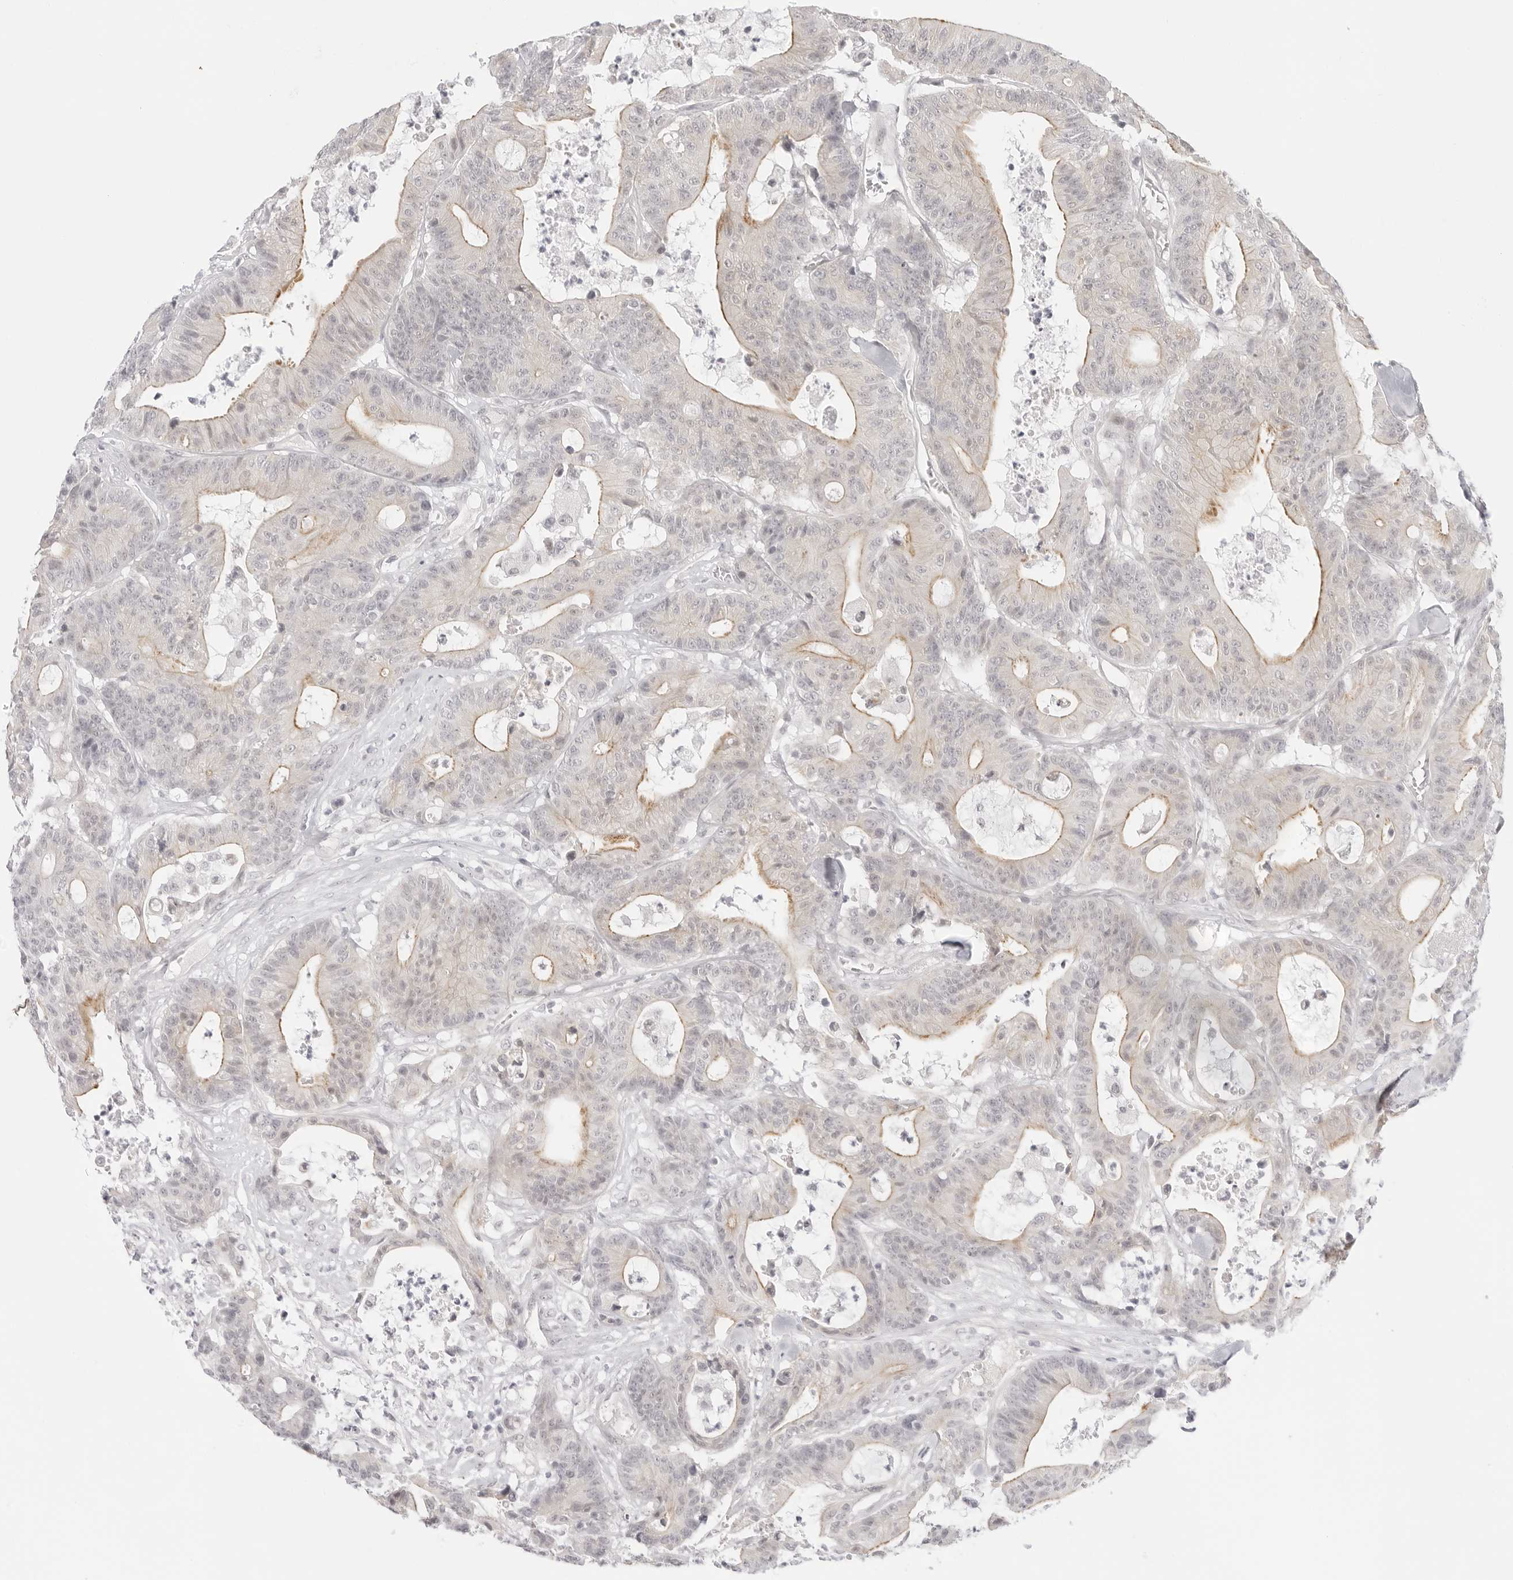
{"staining": {"intensity": "moderate", "quantity": "<25%", "location": "cytoplasmic/membranous"}, "tissue": "colorectal cancer", "cell_type": "Tumor cells", "image_type": "cancer", "snomed": [{"axis": "morphology", "description": "Adenocarcinoma, NOS"}, {"axis": "topography", "description": "Colon"}], "caption": "A brown stain shows moderate cytoplasmic/membranous staining of a protein in colorectal cancer (adenocarcinoma) tumor cells.", "gene": "MED18", "patient": {"sex": "female", "age": 84}}